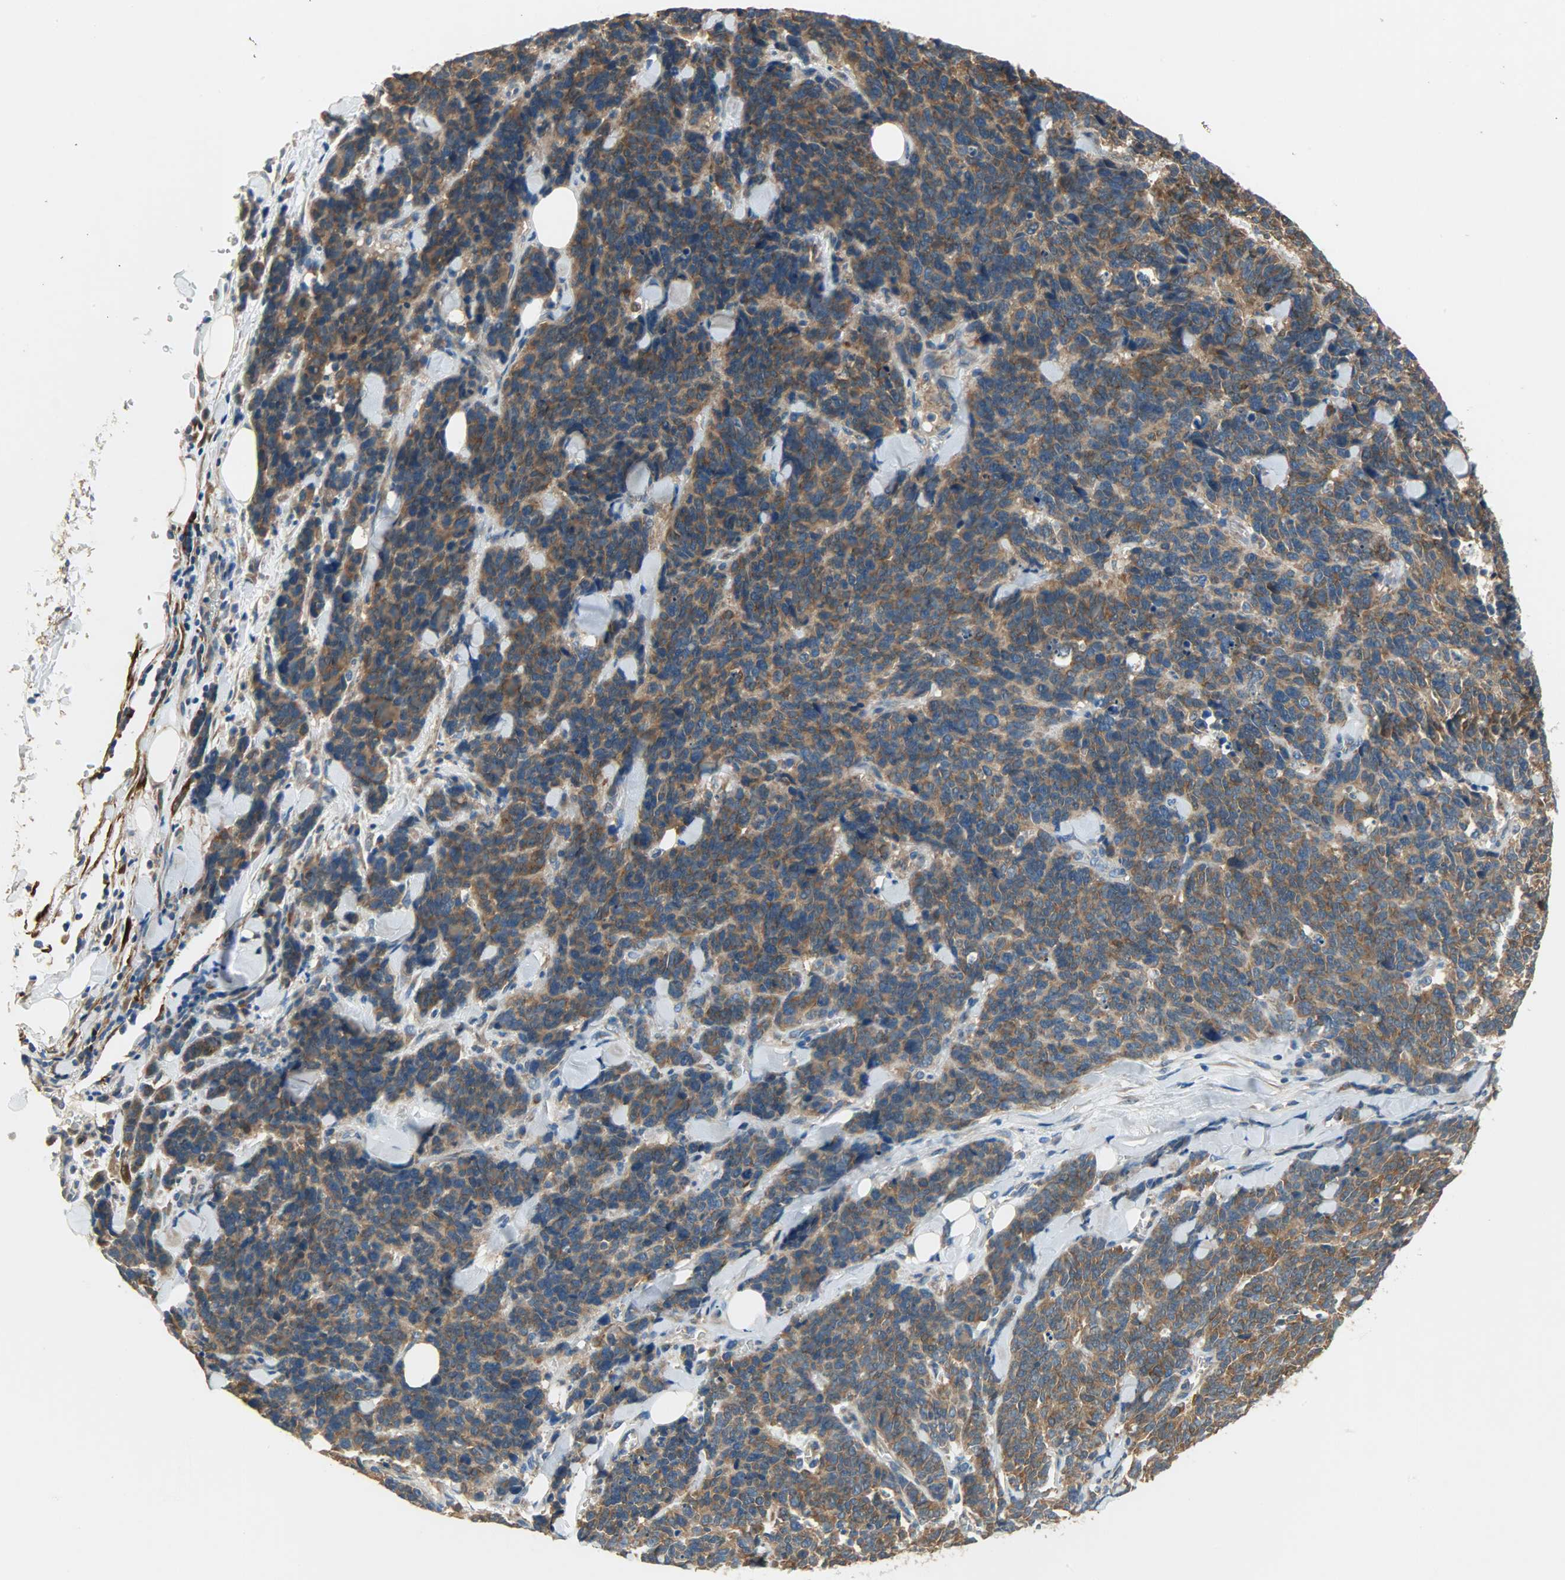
{"staining": {"intensity": "strong", "quantity": ">75%", "location": "cytoplasmic/membranous"}, "tissue": "lung cancer", "cell_type": "Tumor cells", "image_type": "cancer", "snomed": [{"axis": "morphology", "description": "Neoplasm, malignant, NOS"}, {"axis": "topography", "description": "Lung"}], "caption": "There is high levels of strong cytoplasmic/membranous positivity in tumor cells of malignant neoplasm (lung), as demonstrated by immunohistochemical staining (brown color).", "gene": "C1orf198", "patient": {"sex": "female", "age": 58}}